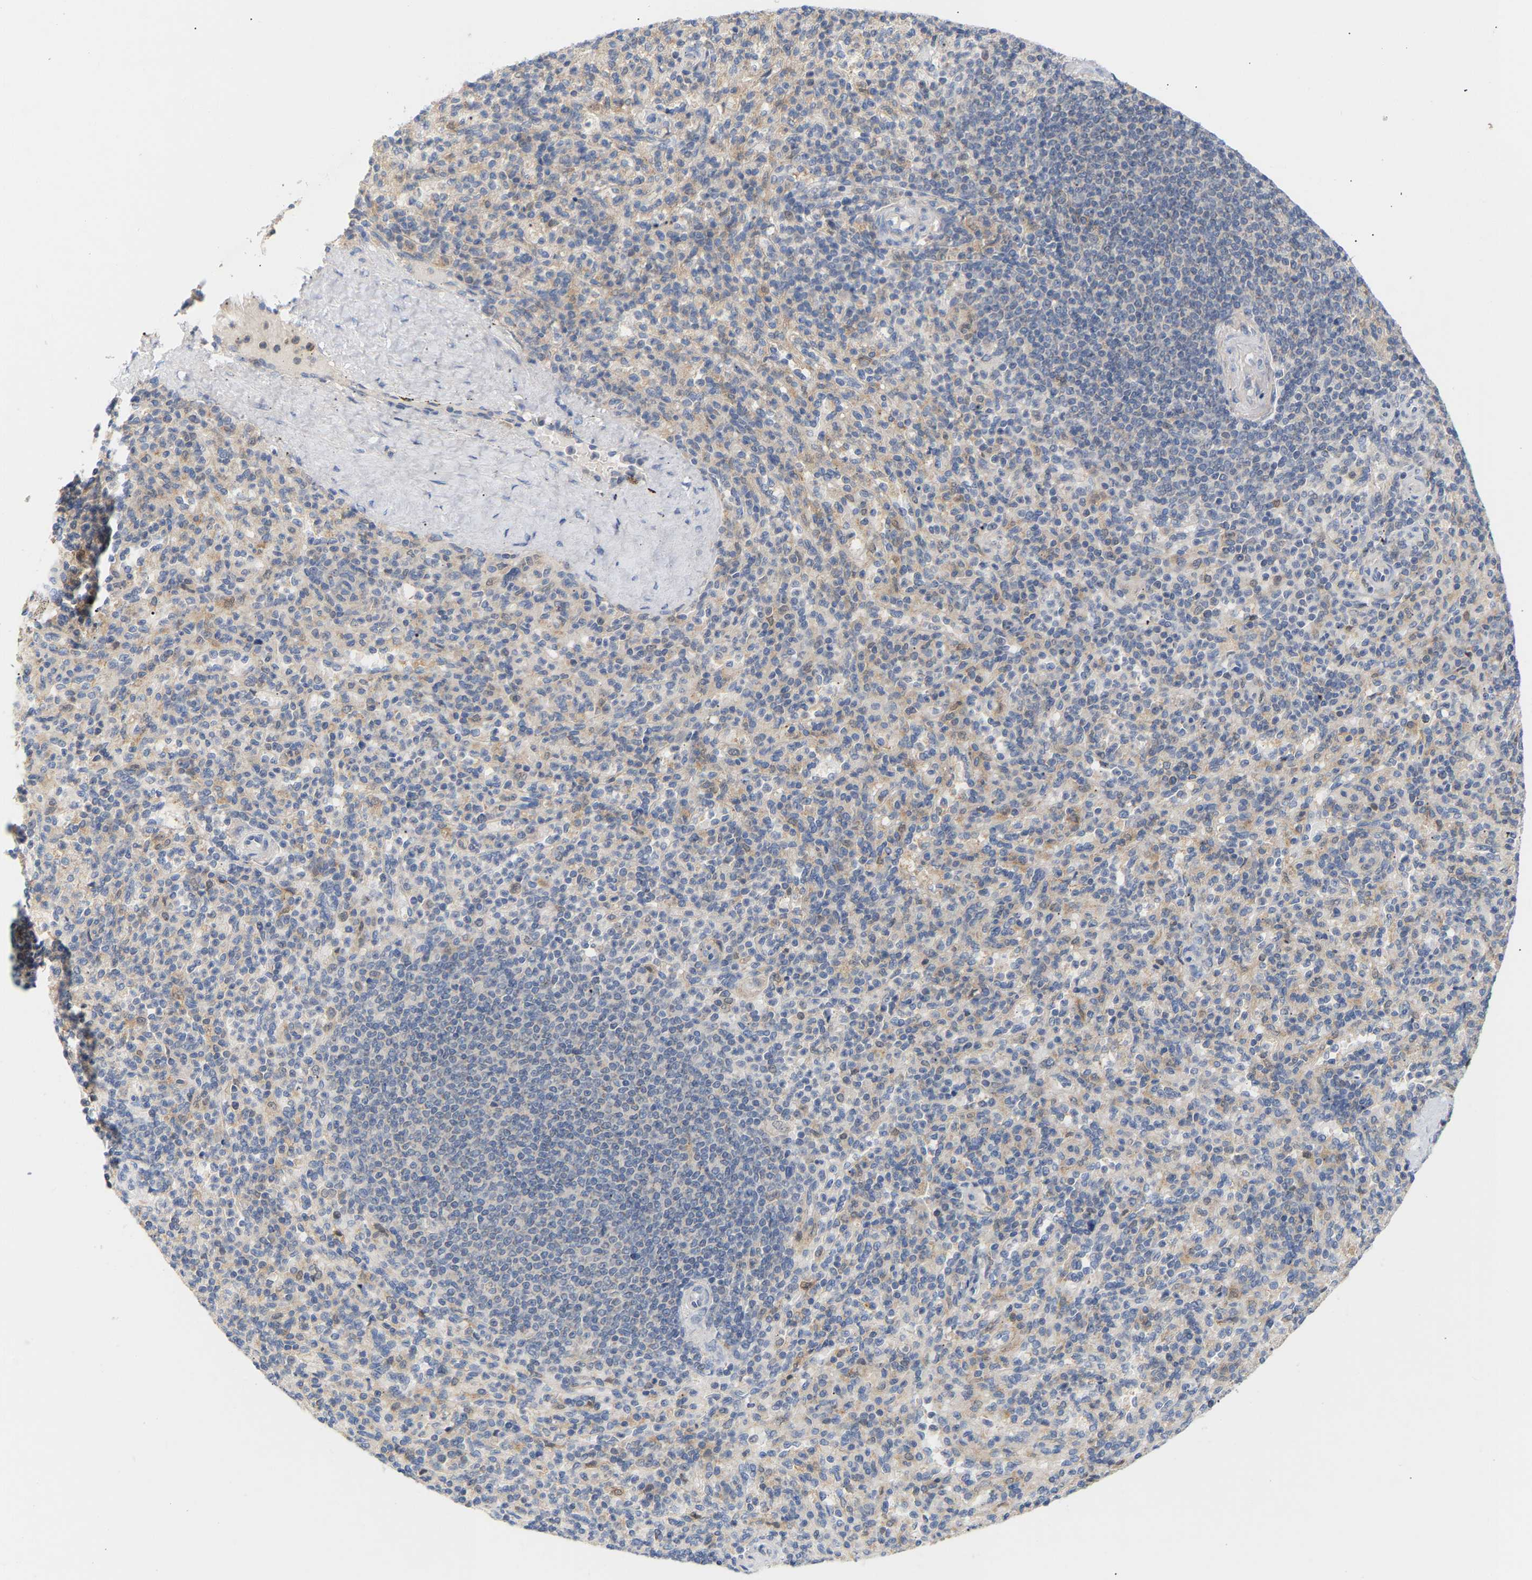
{"staining": {"intensity": "weak", "quantity": "<25%", "location": "cytoplasmic/membranous"}, "tissue": "spleen", "cell_type": "Cells in red pulp", "image_type": "normal", "snomed": [{"axis": "morphology", "description": "Normal tissue, NOS"}, {"axis": "topography", "description": "Spleen"}], "caption": "High magnification brightfield microscopy of unremarkable spleen stained with DAB (3,3'-diaminobenzidine) (brown) and counterstained with hematoxylin (blue): cells in red pulp show no significant expression. (Immunohistochemistry, brightfield microscopy, high magnification).", "gene": "TPMT", "patient": {"sex": "male", "age": 36}}